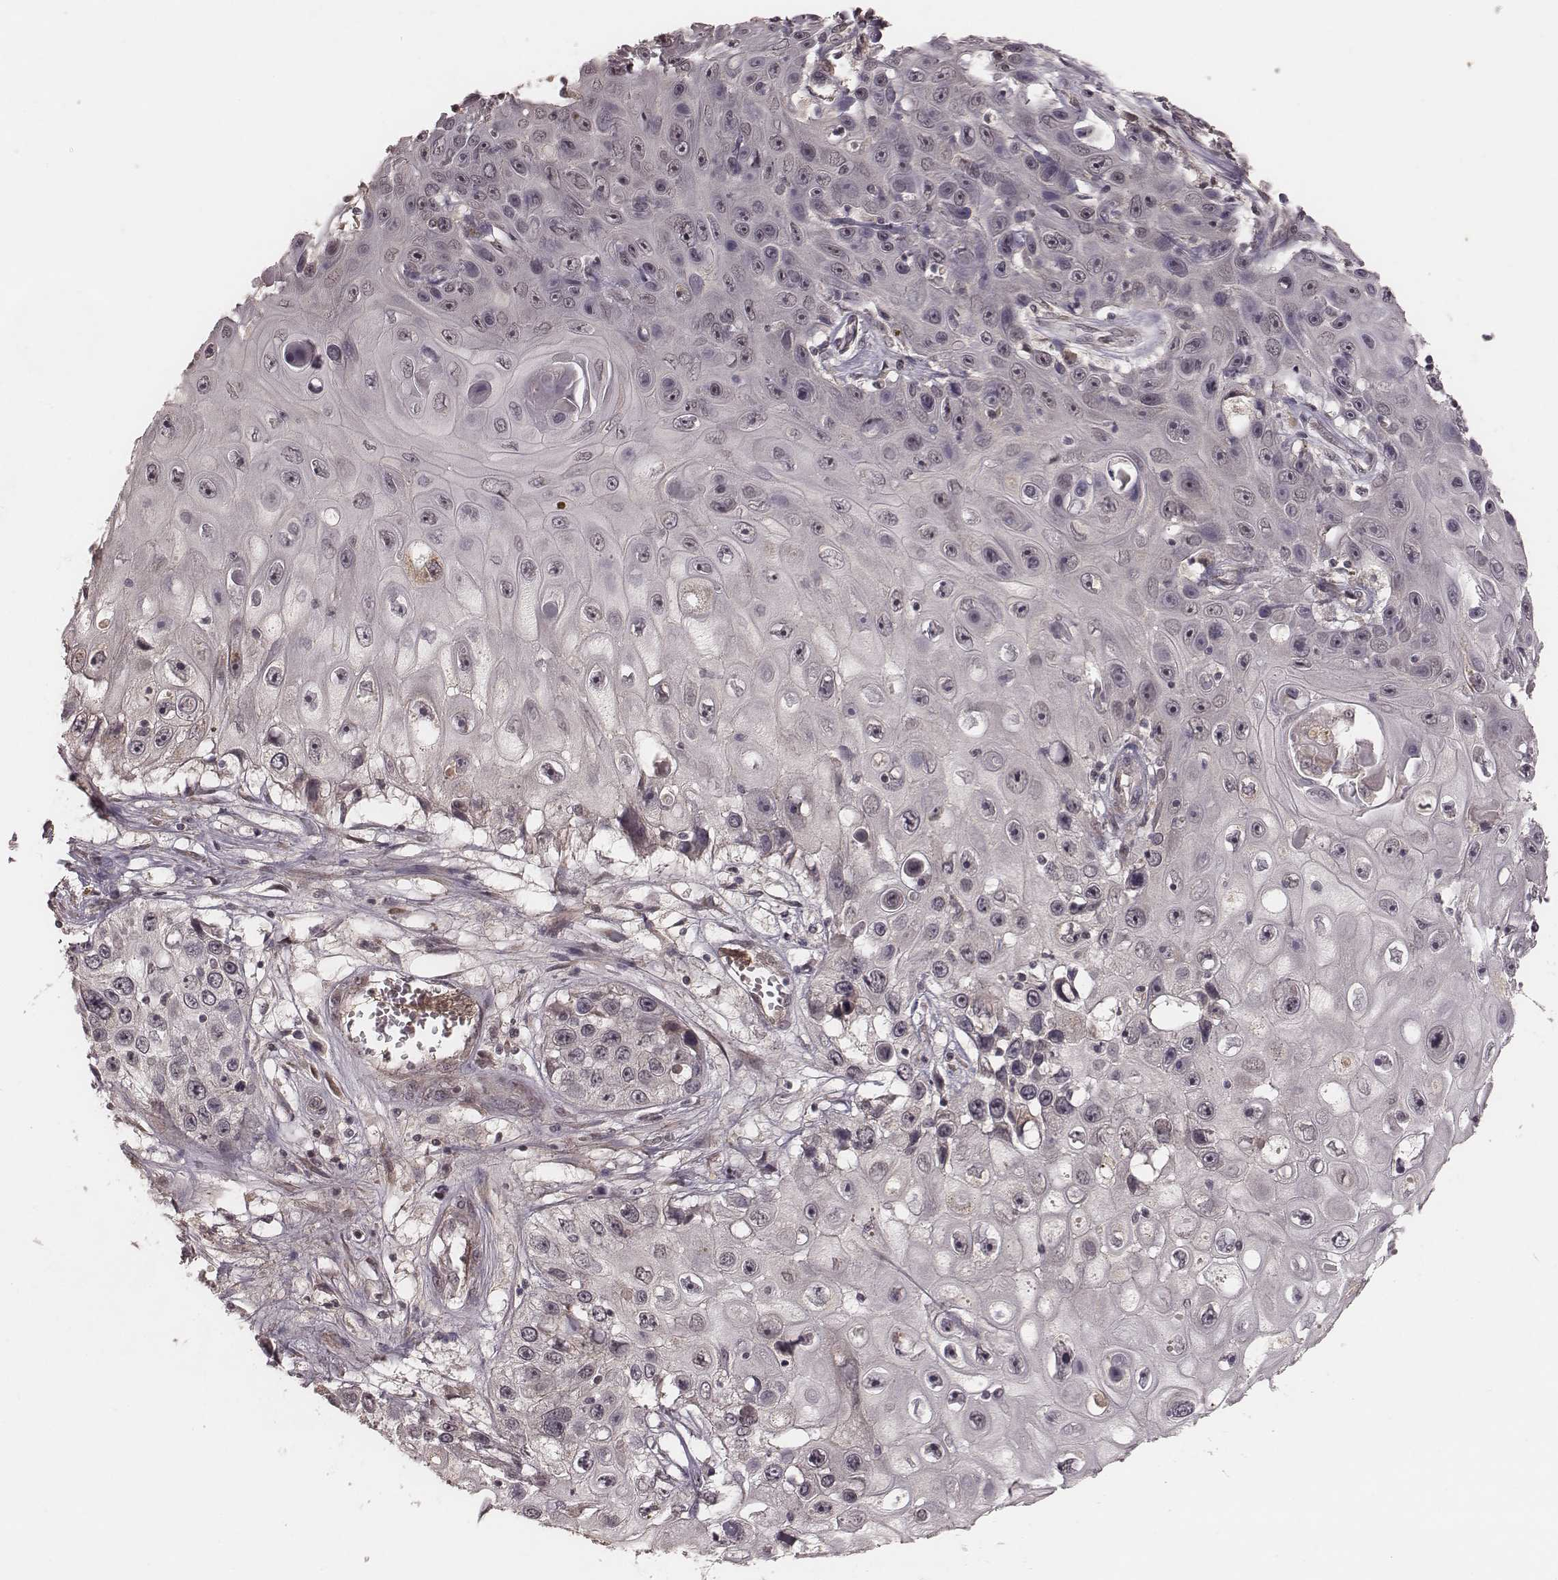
{"staining": {"intensity": "negative", "quantity": "none", "location": "none"}, "tissue": "skin cancer", "cell_type": "Tumor cells", "image_type": "cancer", "snomed": [{"axis": "morphology", "description": "Squamous cell carcinoma, NOS"}, {"axis": "topography", "description": "Skin"}], "caption": "Immunohistochemistry photomicrograph of human skin cancer (squamous cell carcinoma) stained for a protein (brown), which reveals no staining in tumor cells. The staining is performed using DAB brown chromogen with nuclei counter-stained in using hematoxylin.", "gene": "IL5", "patient": {"sex": "male", "age": 82}}